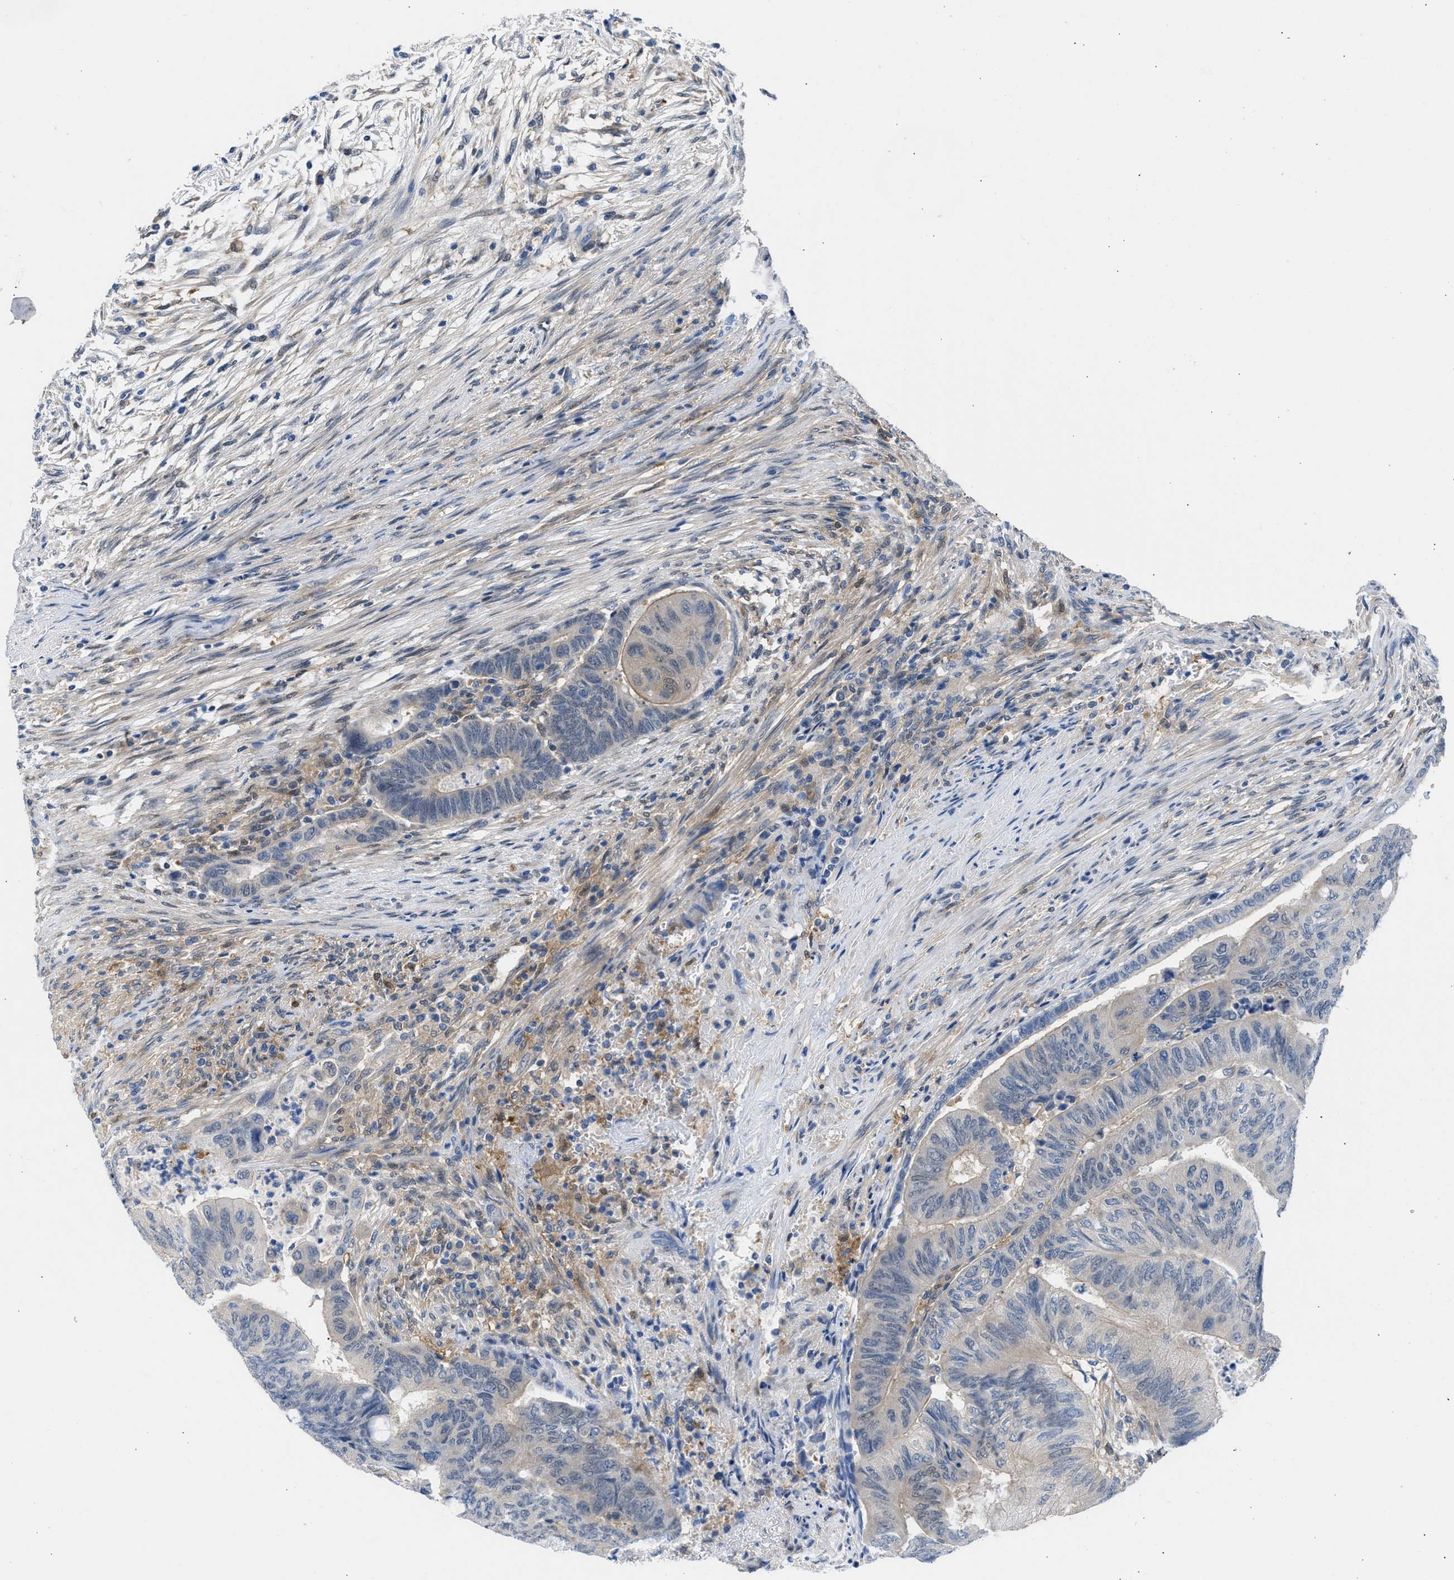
{"staining": {"intensity": "negative", "quantity": "none", "location": "none"}, "tissue": "colorectal cancer", "cell_type": "Tumor cells", "image_type": "cancer", "snomed": [{"axis": "morphology", "description": "Normal tissue, NOS"}, {"axis": "morphology", "description": "Adenocarcinoma, NOS"}, {"axis": "topography", "description": "Rectum"}, {"axis": "topography", "description": "Peripheral nerve tissue"}], "caption": "Photomicrograph shows no significant protein positivity in tumor cells of adenocarcinoma (colorectal).", "gene": "CBR1", "patient": {"sex": "male", "age": 92}}